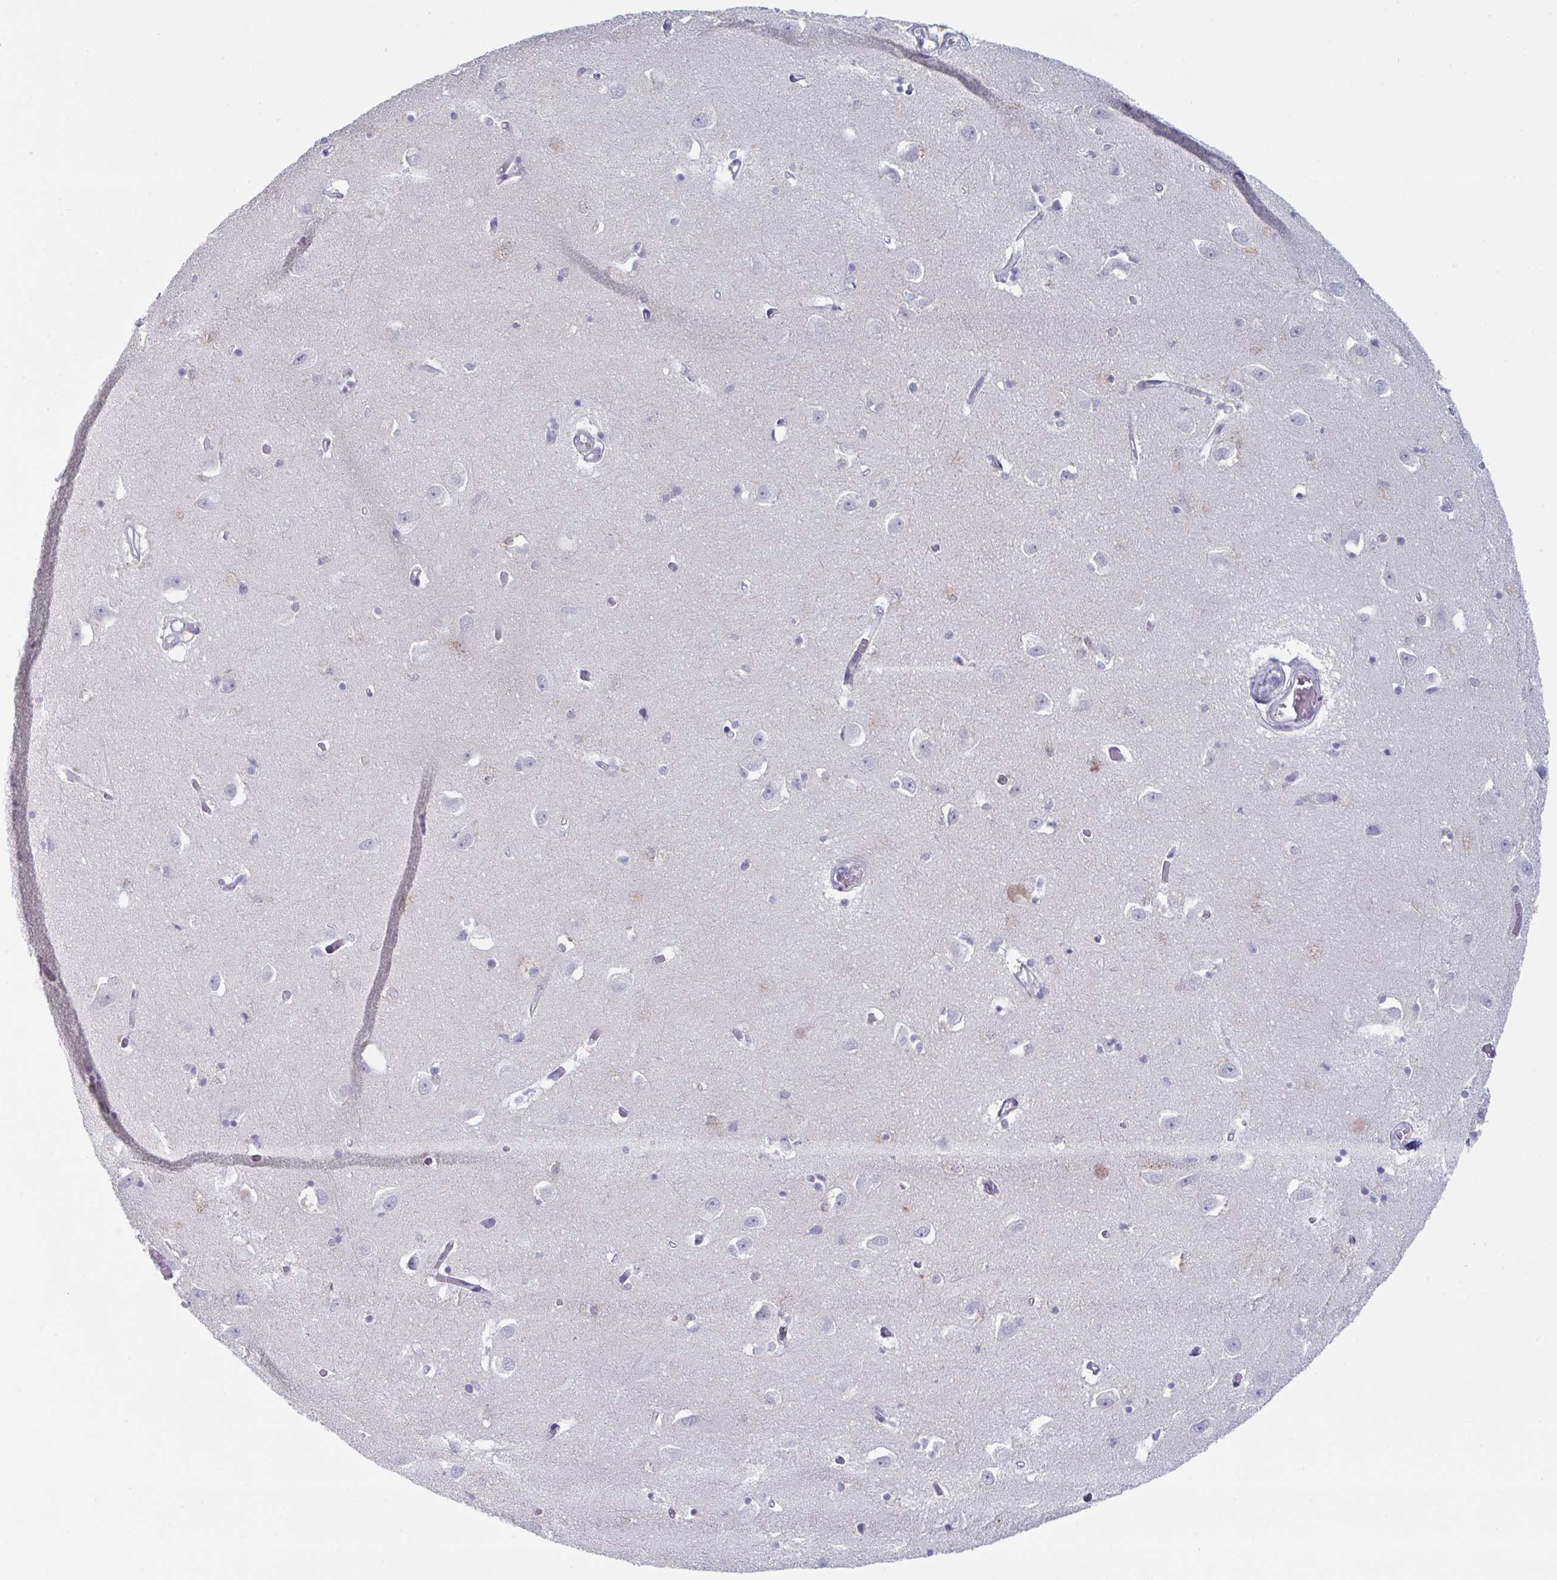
{"staining": {"intensity": "negative", "quantity": "none", "location": "none"}, "tissue": "caudate", "cell_type": "Glial cells", "image_type": "normal", "snomed": [{"axis": "morphology", "description": "Normal tissue, NOS"}, {"axis": "topography", "description": "Lateral ventricle wall"}, {"axis": "topography", "description": "Hippocampus"}], "caption": "IHC of benign human caudate reveals no staining in glial cells.", "gene": "DISP2", "patient": {"sex": "female", "age": 63}}